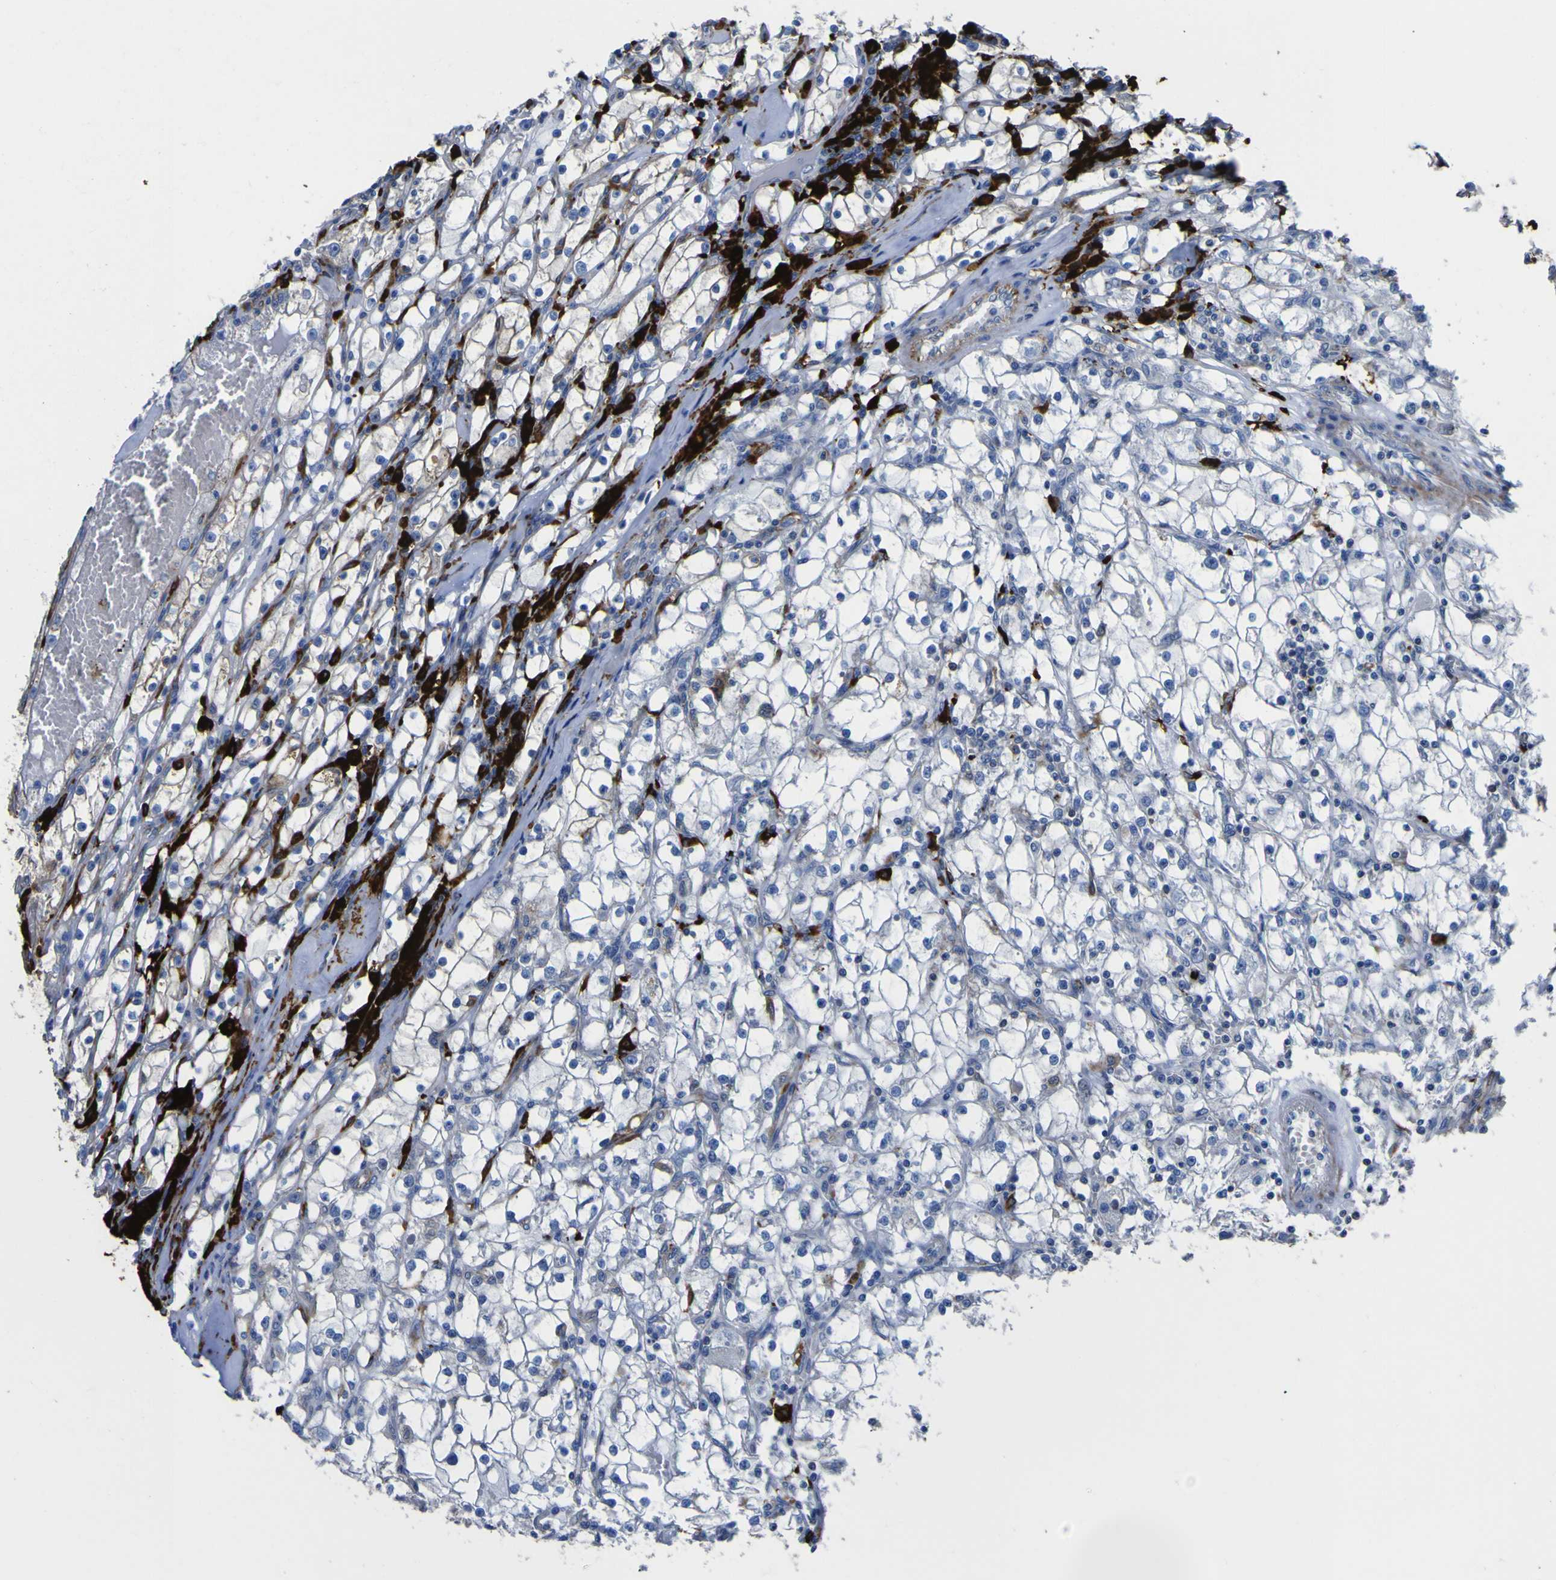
{"staining": {"intensity": "negative", "quantity": "none", "location": "none"}, "tissue": "renal cancer", "cell_type": "Tumor cells", "image_type": "cancer", "snomed": [{"axis": "morphology", "description": "Adenocarcinoma, NOS"}, {"axis": "topography", "description": "Kidney"}], "caption": "Protein analysis of renal cancer (adenocarcinoma) exhibits no significant positivity in tumor cells.", "gene": "AGO4", "patient": {"sex": "male", "age": 56}}